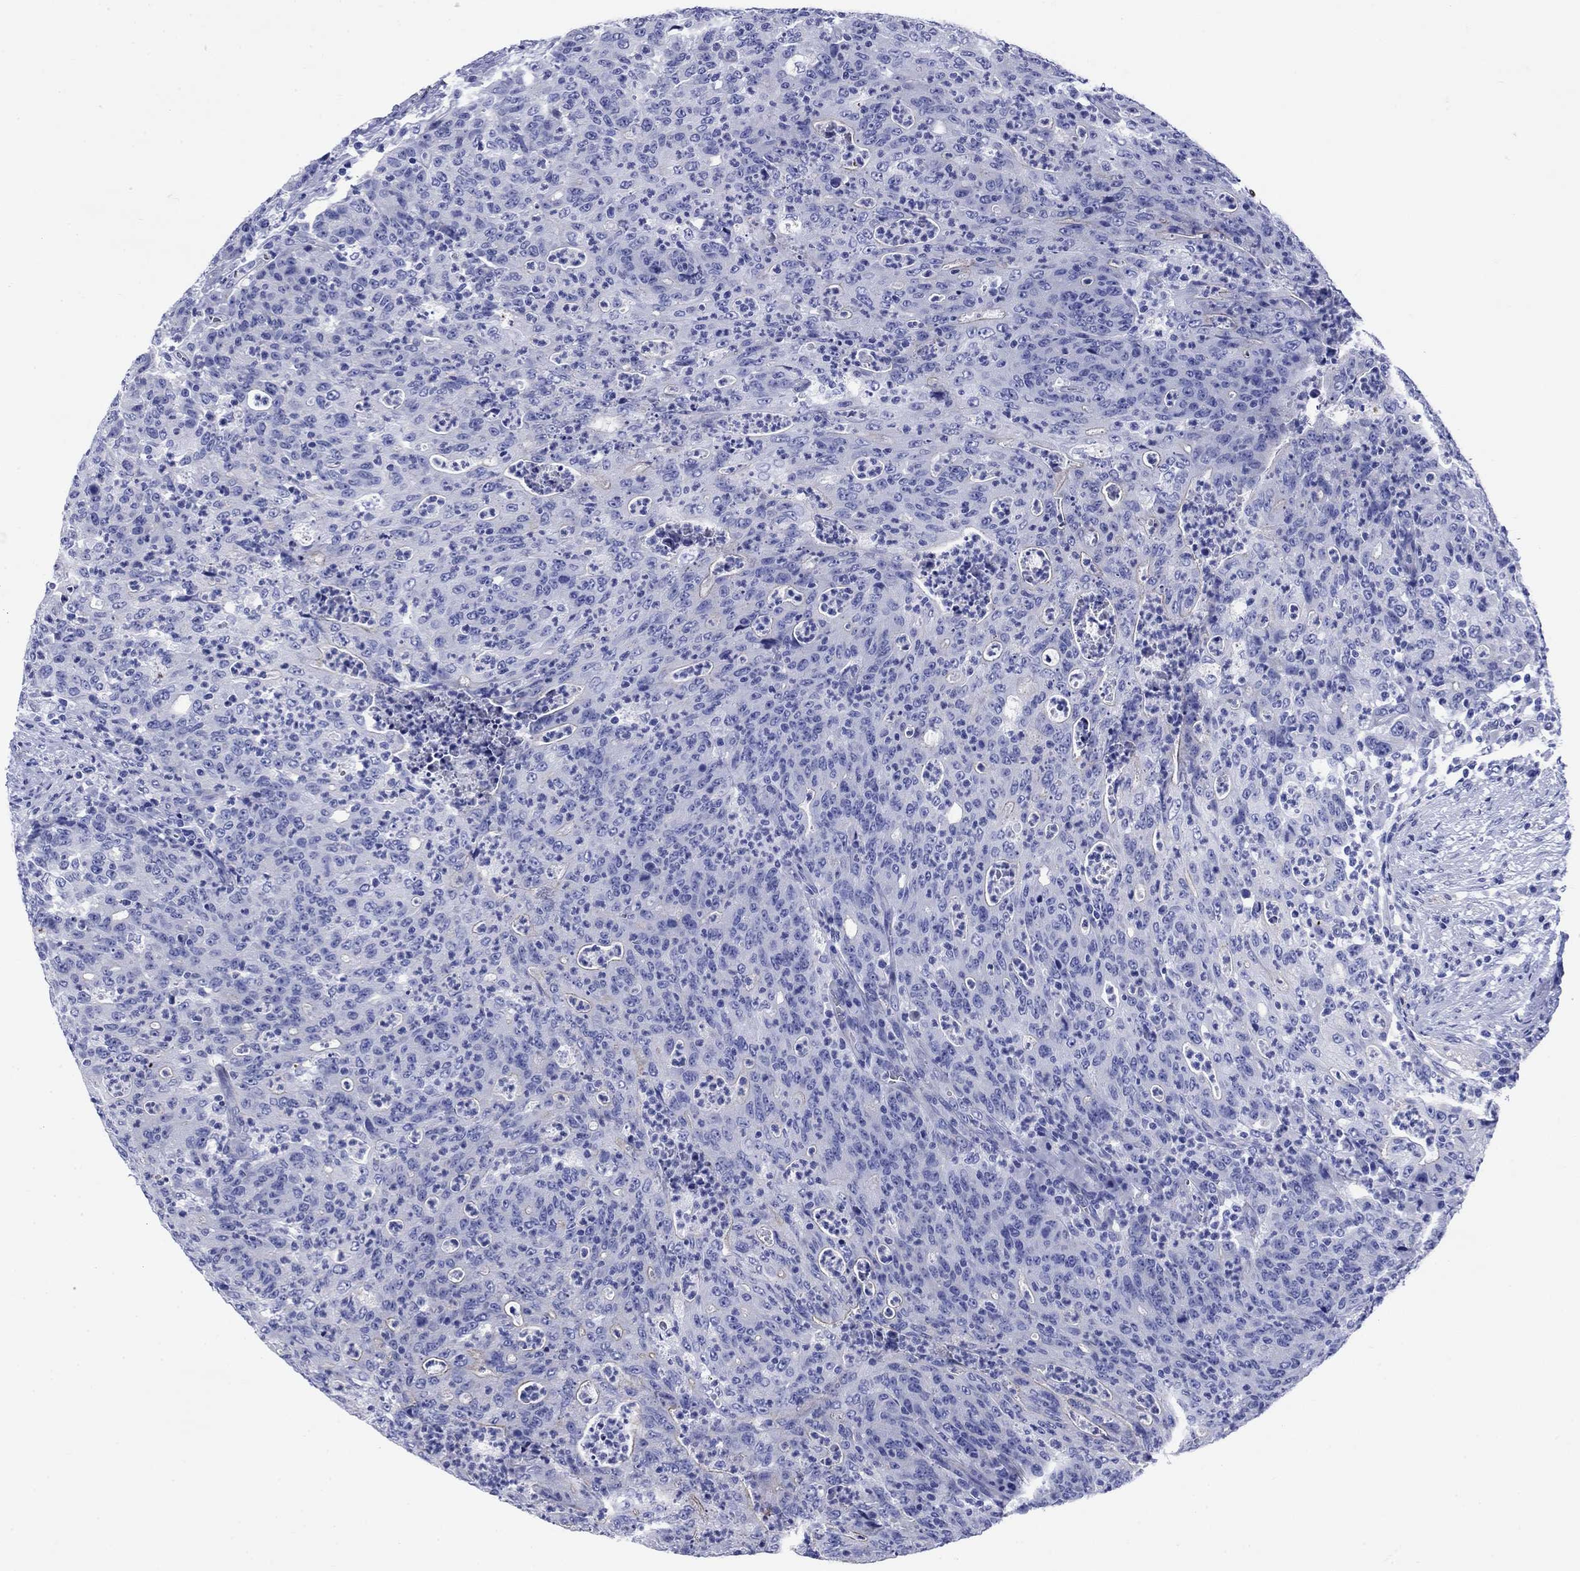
{"staining": {"intensity": "negative", "quantity": "none", "location": "none"}, "tissue": "colorectal cancer", "cell_type": "Tumor cells", "image_type": "cancer", "snomed": [{"axis": "morphology", "description": "Adenocarcinoma, NOS"}, {"axis": "topography", "description": "Colon"}], "caption": "A photomicrograph of human adenocarcinoma (colorectal) is negative for staining in tumor cells.", "gene": "SLC1A2", "patient": {"sex": "male", "age": 70}}